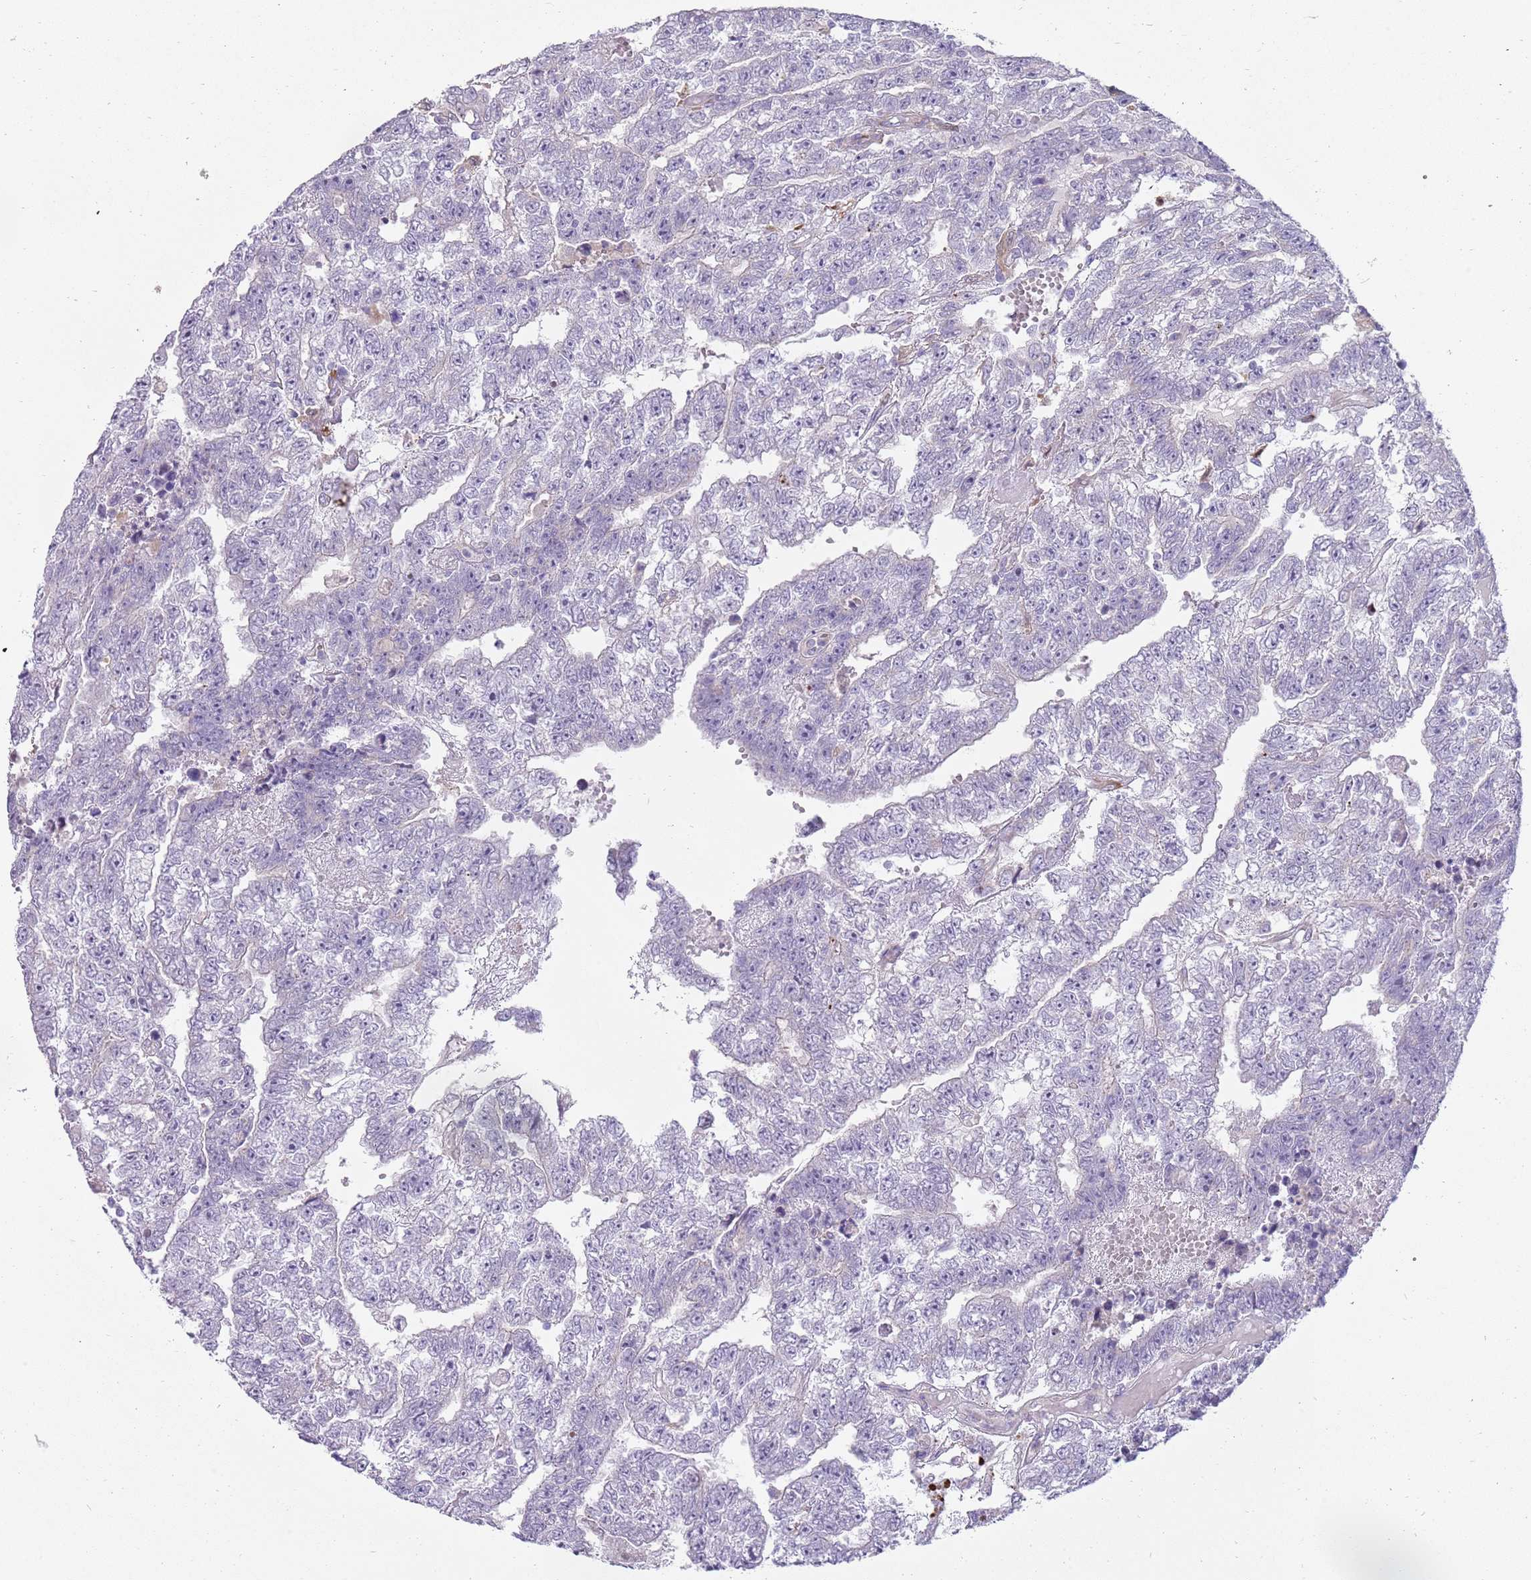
{"staining": {"intensity": "negative", "quantity": "none", "location": "none"}, "tissue": "testis cancer", "cell_type": "Tumor cells", "image_type": "cancer", "snomed": [{"axis": "morphology", "description": "Carcinoma, Embryonal, NOS"}, {"axis": "topography", "description": "Testis"}], "caption": "A high-resolution histopathology image shows IHC staining of testis embryonal carcinoma, which exhibits no significant expression in tumor cells.", "gene": "DIPK1C", "patient": {"sex": "male", "age": 25}}